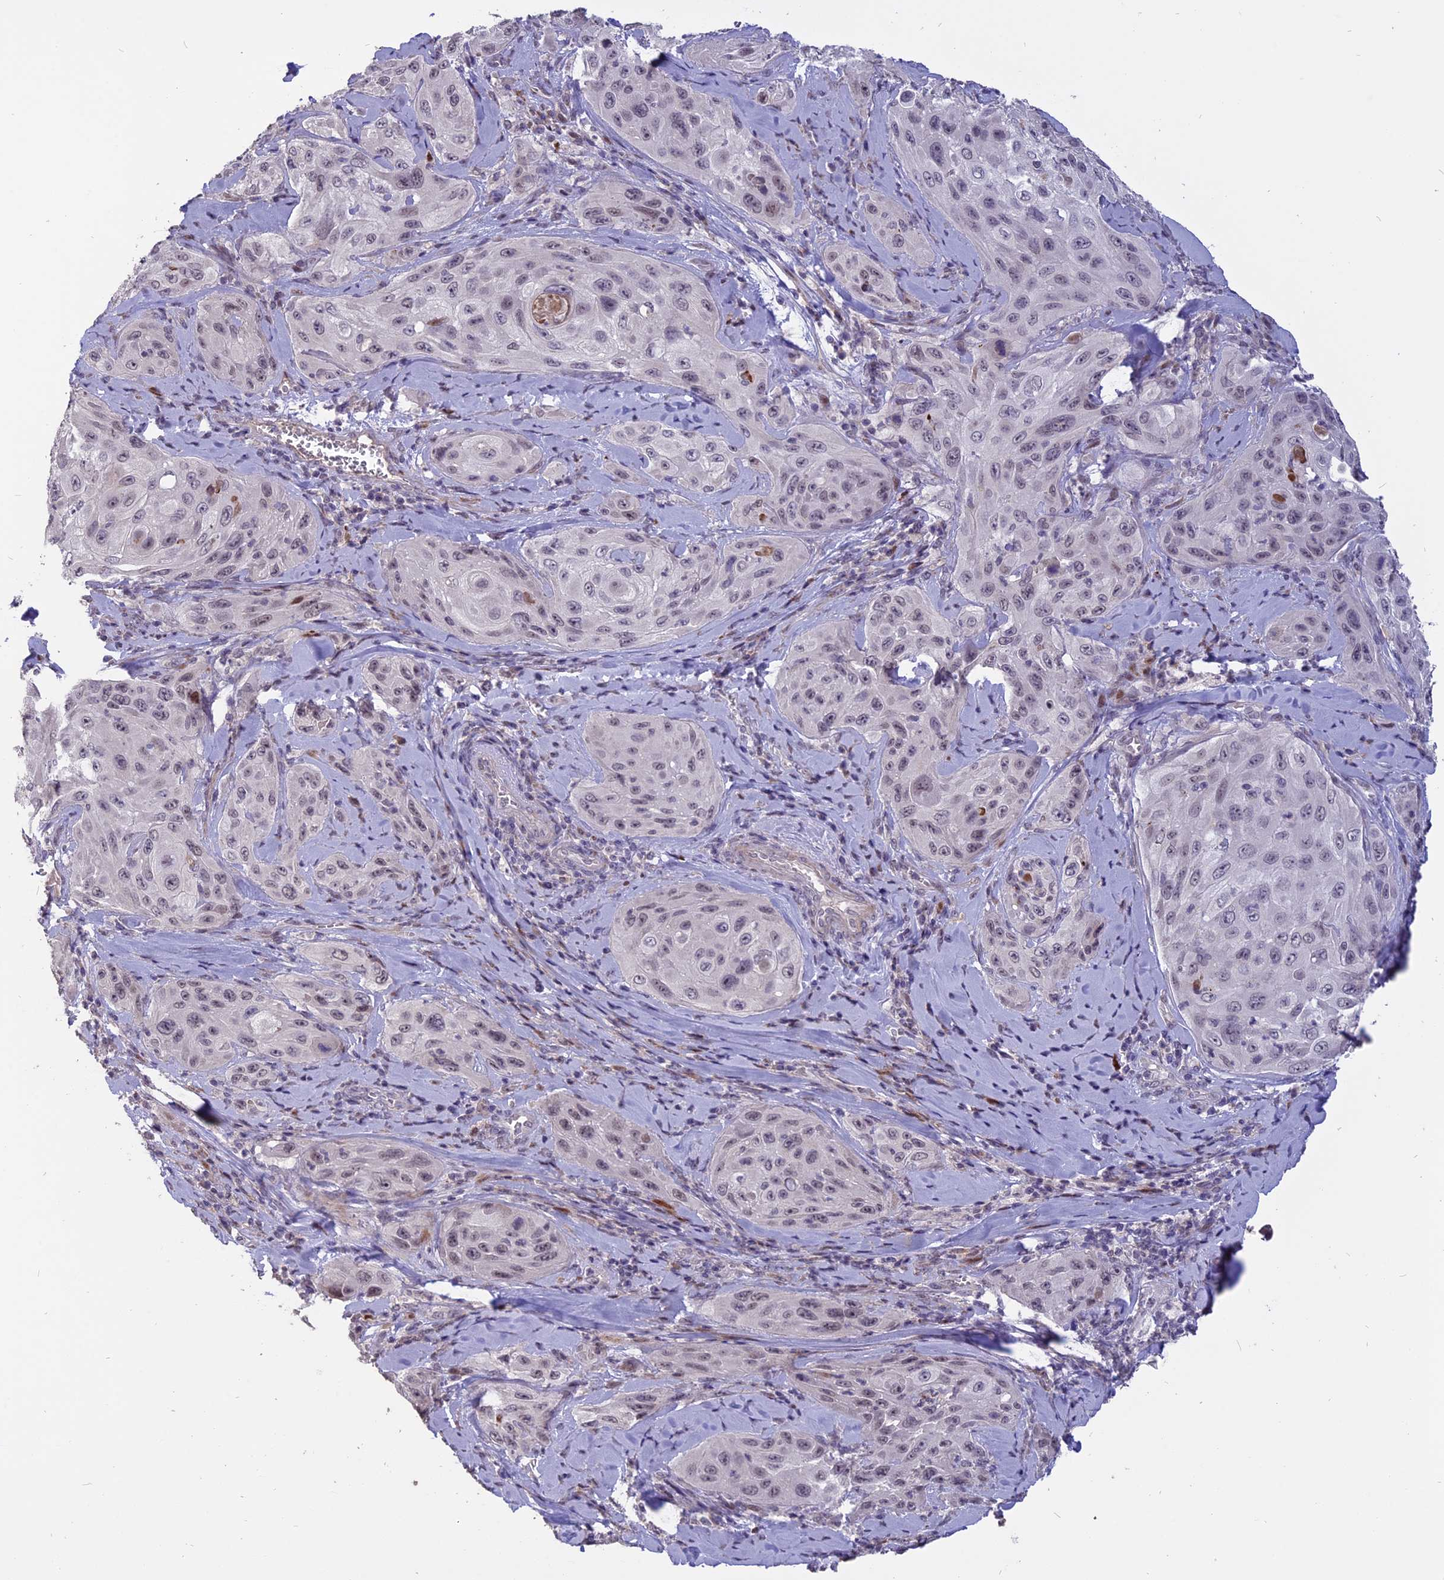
{"staining": {"intensity": "weak", "quantity": "25%-75%", "location": "nuclear"}, "tissue": "cervical cancer", "cell_type": "Tumor cells", "image_type": "cancer", "snomed": [{"axis": "morphology", "description": "Squamous cell carcinoma, NOS"}, {"axis": "topography", "description": "Cervix"}], "caption": "This image exhibits immunohistochemistry staining of human cervical squamous cell carcinoma, with low weak nuclear staining in approximately 25%-75% of tumor cells.", "gene": "TMEM263", "patient": {"sex": "female", "age": 42}}